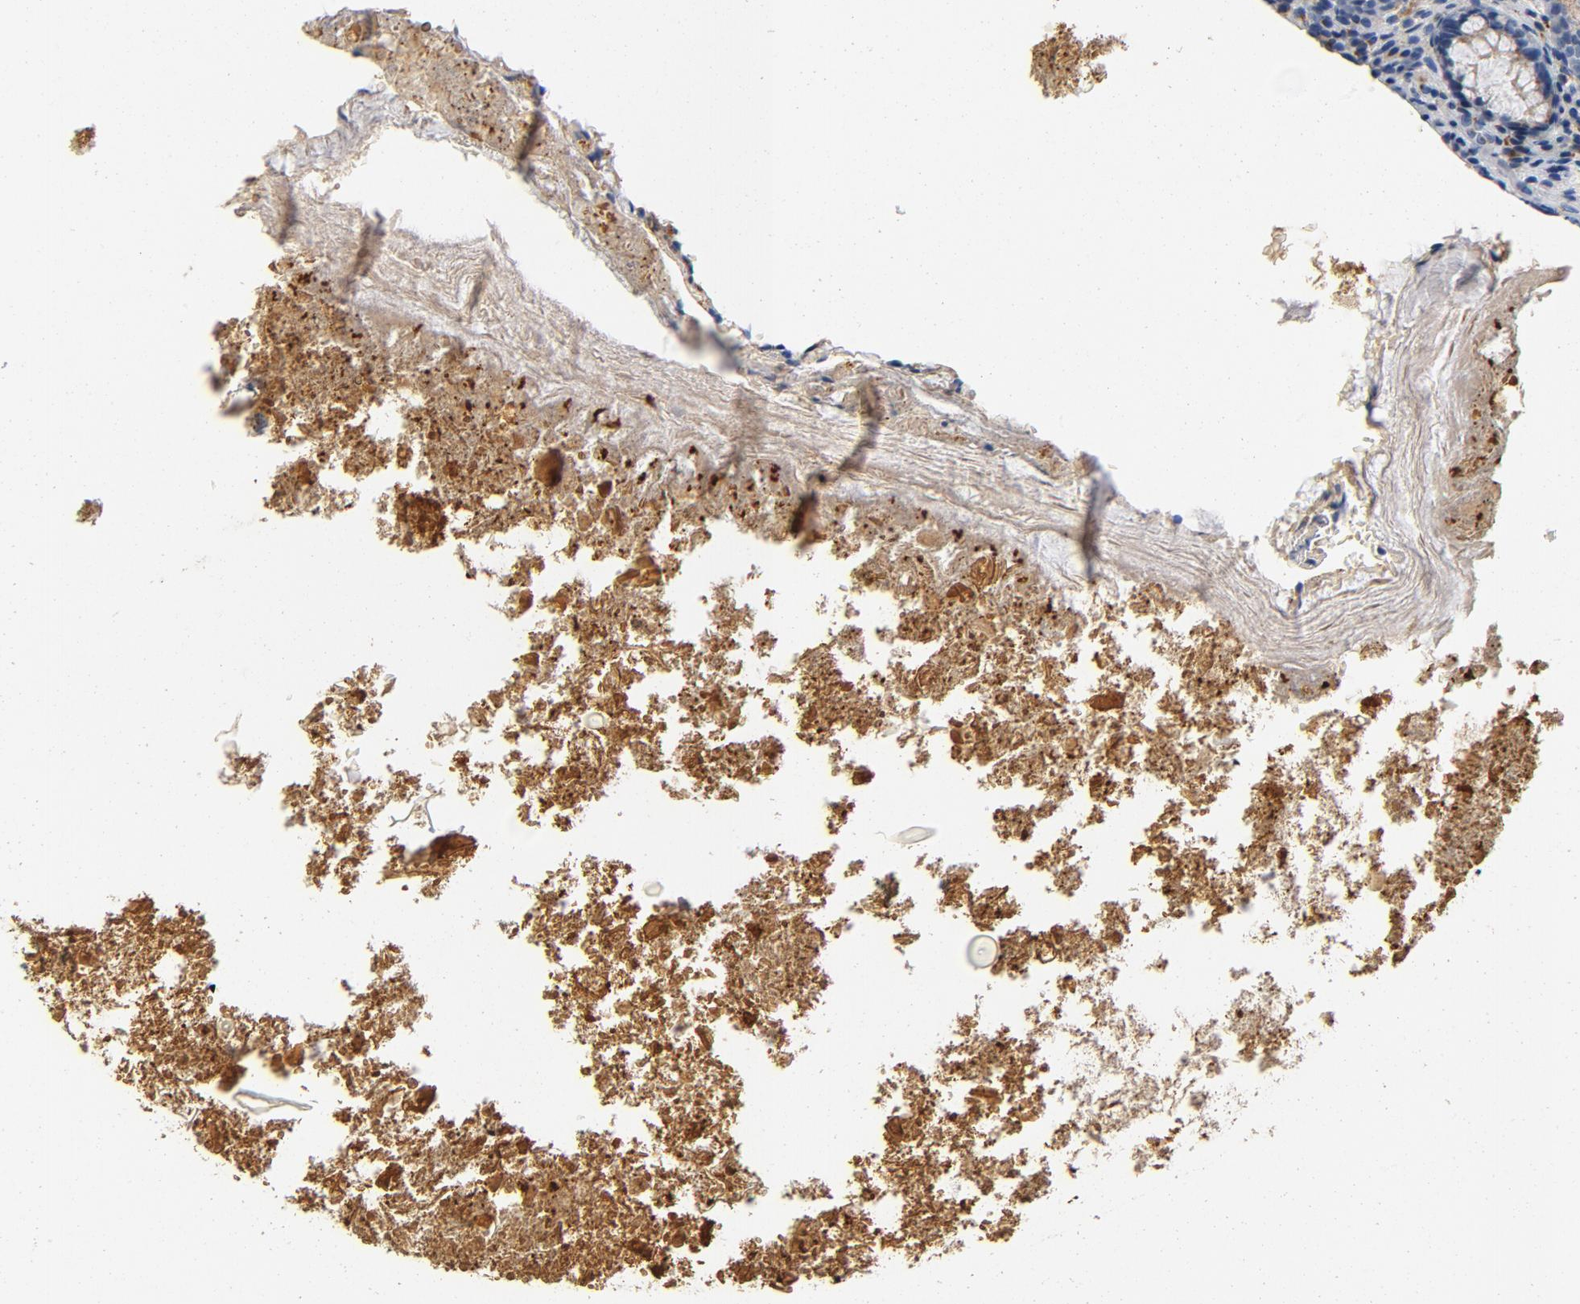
{"staining": {"intensity": "weak", "quantity": "25%-75%", "location": "cytoplasmic/membranous"}, "tissue": "appendix", "cell_type": "Glandular cells", "image_type": "normal", "snomed": [{"axis": "morphology", "description": "Normal tissue, NOS"}, {"axis": "topography", "description": "Appendix"}], "caption": "Benign appendix was stained to show a protein in brown. There is low levels of weak cytoplasmic/membranous staining in about 25%-75% of glandular cells. Using DAB (3,3'-diaminobenzidine) (brown) and hematoxylin (blue) stains, captured at high magnification using brightfield microscopy.", "gene": "LMAN2", "patient": {"sex": "female", "age": 10}}